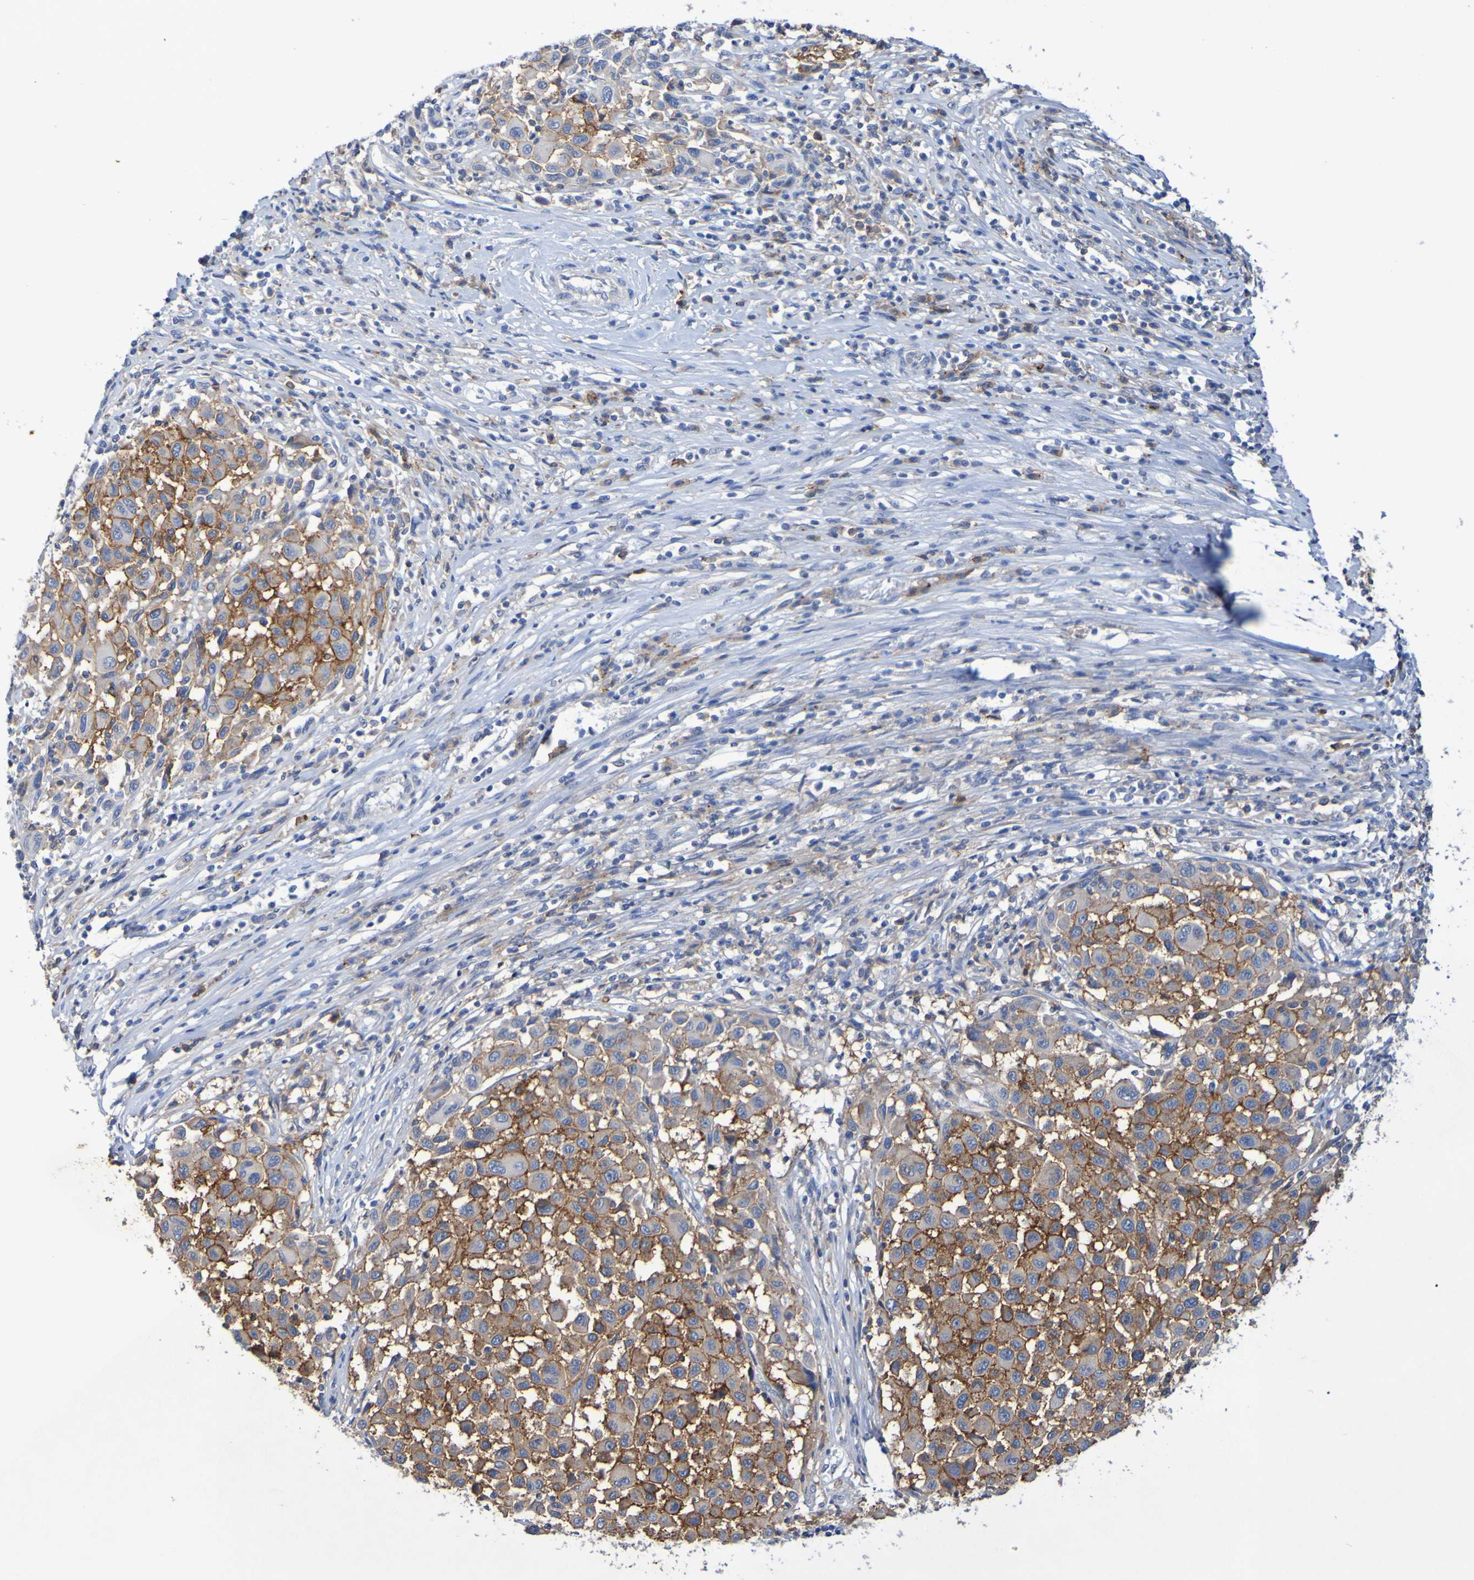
{"staining": {"intensity": "moderate", "quantity": ">75%", "location": "cytoplasmic/membranous"}, "tissue": "melanoma", "cell_type": "Tumor cells", "image_type": "cancer", "snomed": [{"axis": "morphology", "description": "Malignant melanoma, Metastatic site"}, {"axis": "topography", "description": "Lymph node"}], "caption": "Malignant melanoma (metastatic site) stained with a protein marker demonstrates moderate staining in tumor cells.", "gene": "SLC3A2", "patient": {"sex": "male", "age": 61}}